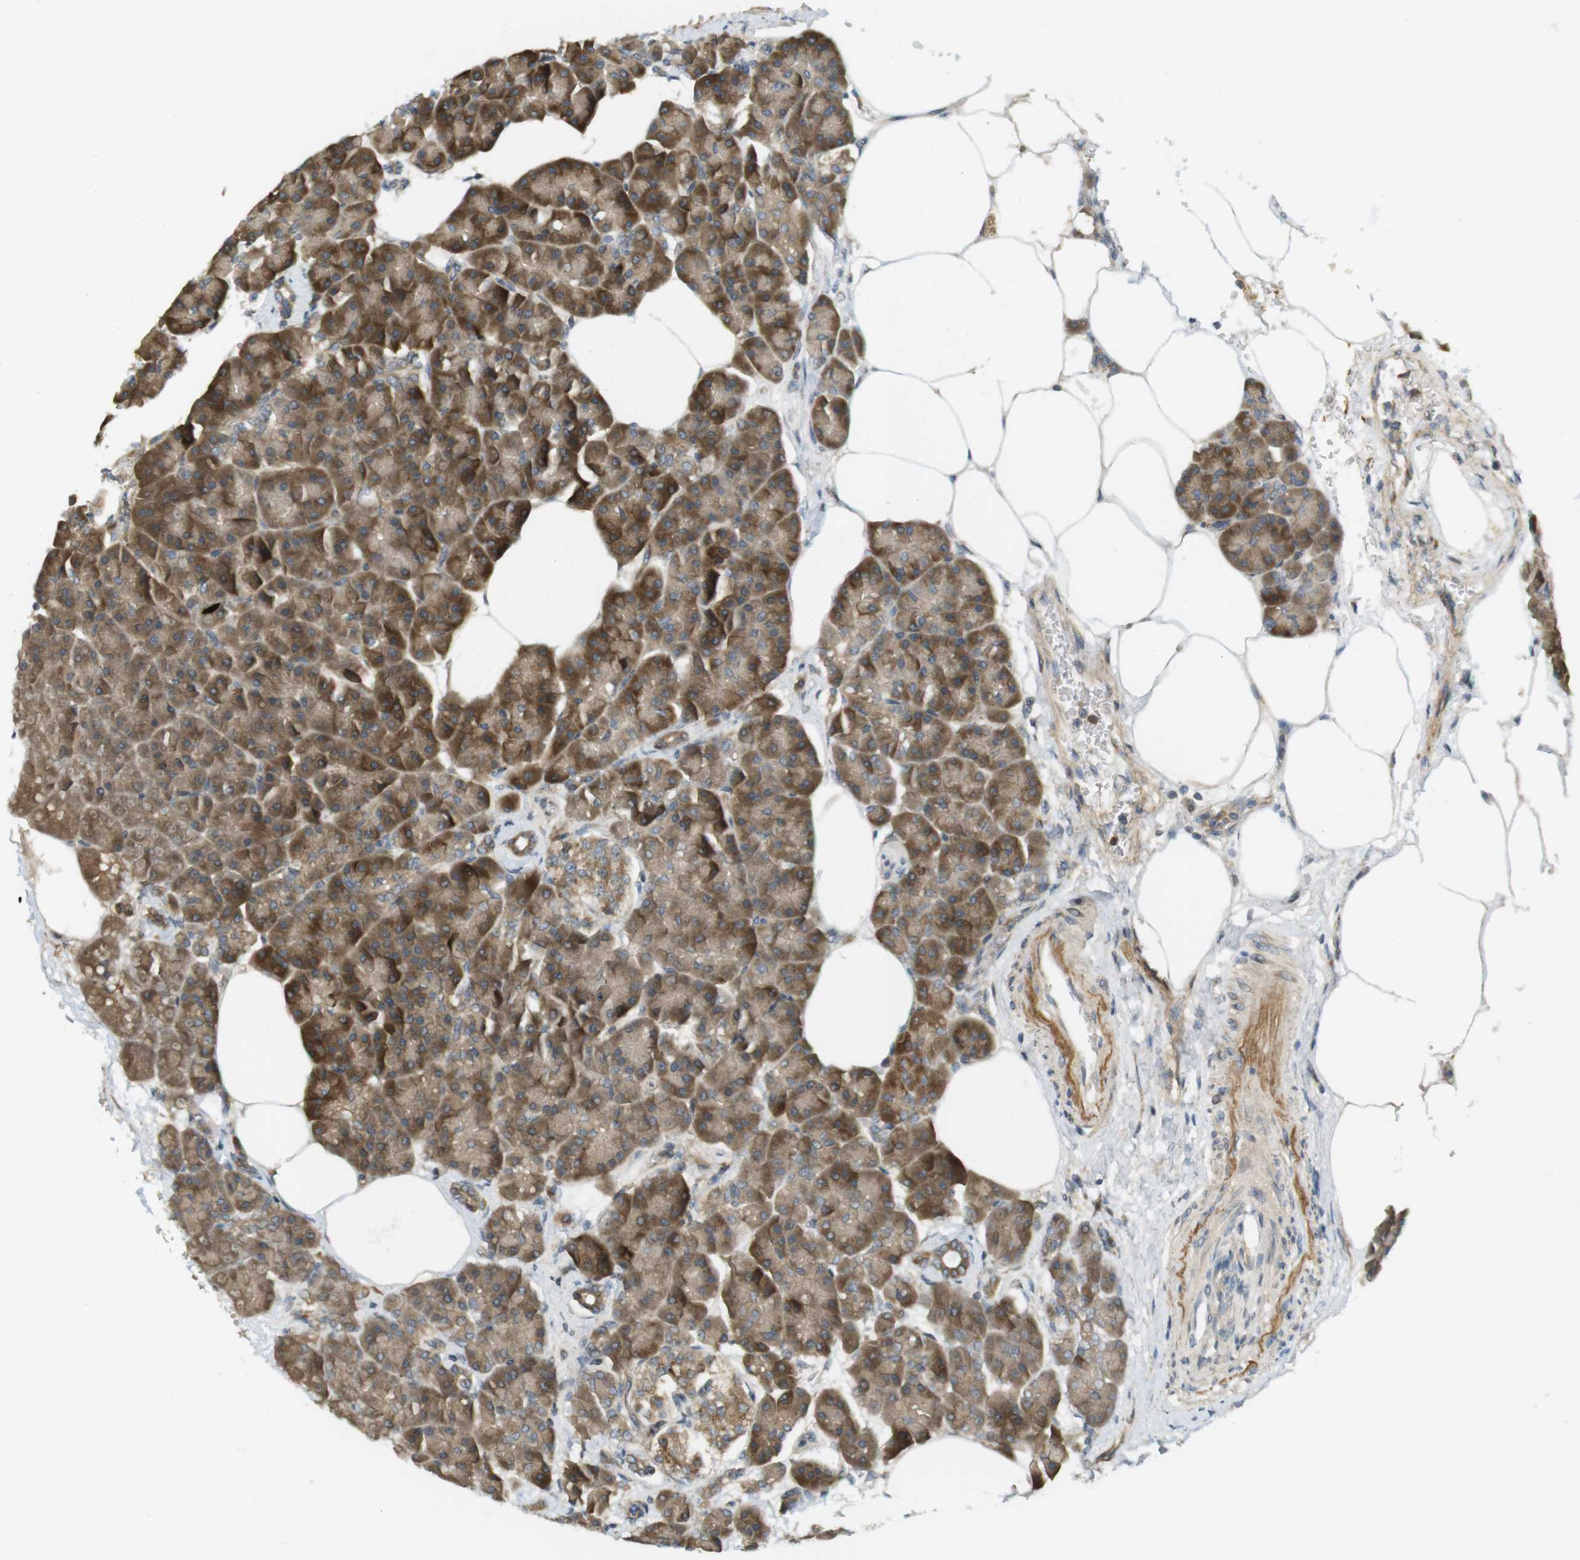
{"staining": {"intensity": "strong", "quantity": ">75%", "location": "cytoplasmic/membranous"}, "tissue": "pancreas", "cell_type": "Exocrine glandular cells", "image_type": "normal", "snomed": [{"axis": "morphology", "description": "Normal tissue, NOS"}, {"axis": "topography", "description": "Pancreas"}], "caption": "High-power microscopy captured an immunohistochemistry image of benign pancreas, revealing strong cytoplasmic/membranous expression in about >75% of exocrine glandular cells. (DAB IHC, brown staining for protein, blue staining for nuclei).", "gene": "CLRN3", "patient": {"sex": "female", "age": 70}}